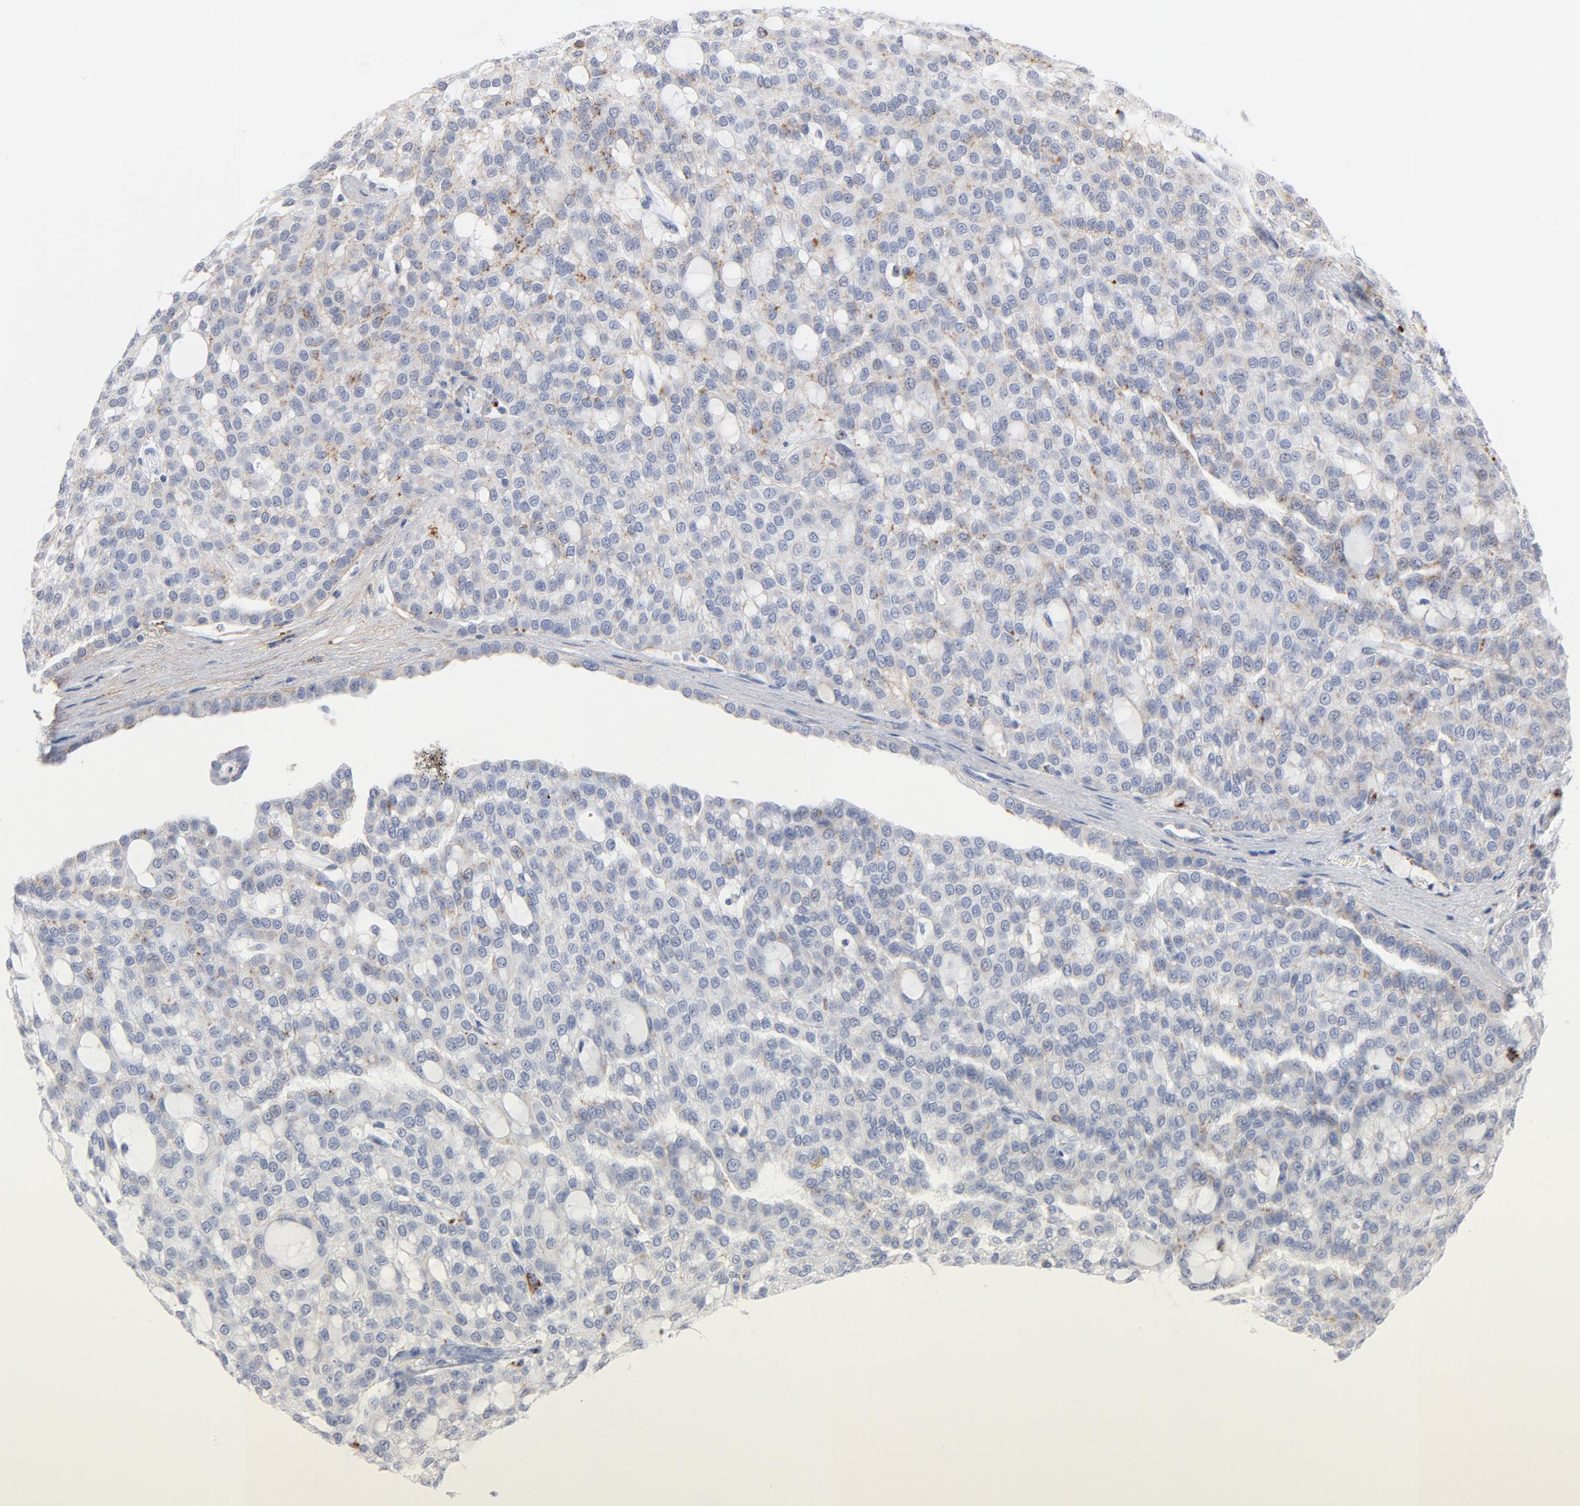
{"staining": {"intensity": "weak", "quantity": "25%-75%", "location": "cytoplasmic/membranous"}, "tissue": "renal cancer", "cell_type": "Tumor cells", "image_type": "cancer", "snomed": [{"axis": "morphology", "description": "Adenocarcinoma, NOS"}, {"axis": "topography", "description": "Kidney"}], "caption": "Tumor cells display weak cytoplasmic/membranous staining in approximately 25%-75% of cells in renal cancer.", "gene": "LTBP2", "patient": {"sex": "male", "age": 63}}